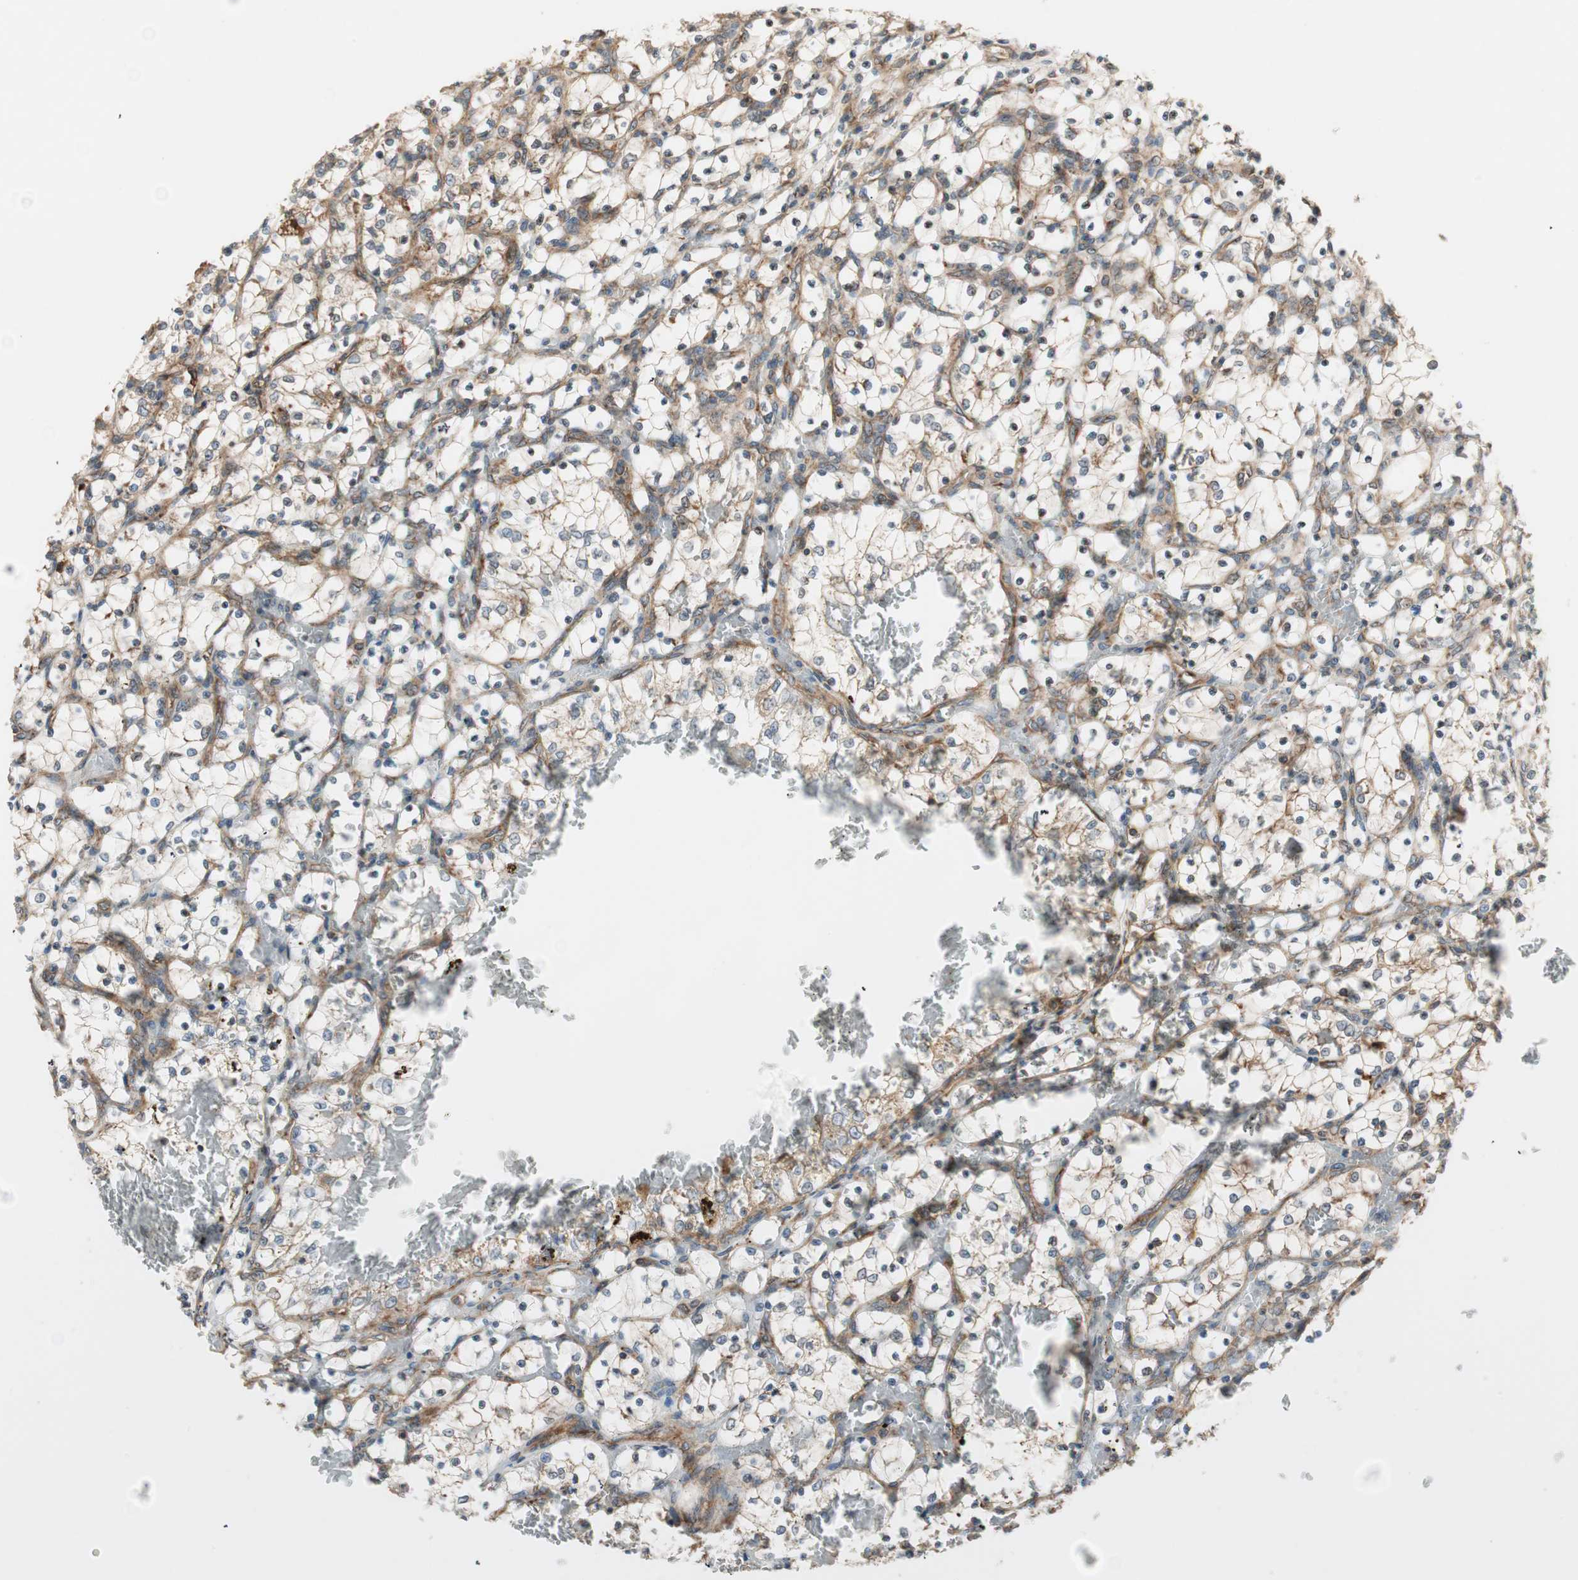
{"staining": {"intensity": "weak", "quantity": "25%-75%", "location": "cytoplasmic/membranous"}, "tissue": "renal cancer", "cell_type": "Tumor cells", "image_type": "cancer", "snomed": [{"axis": "morphology", "description": "Adenocarcinoma, NOS"}, {"axis": "topography", "description": "Kidney"}], "caption": "IHC (DAB) staining of adenocarcinoma (renal) reveals weak cytoplasmic/membranous protein staining in about 25%-75% of tumor cells. Nuclei are stained in blue.", "gene": "CTTNBP2NL", "patient": {"sex": "female", "age": 69}}